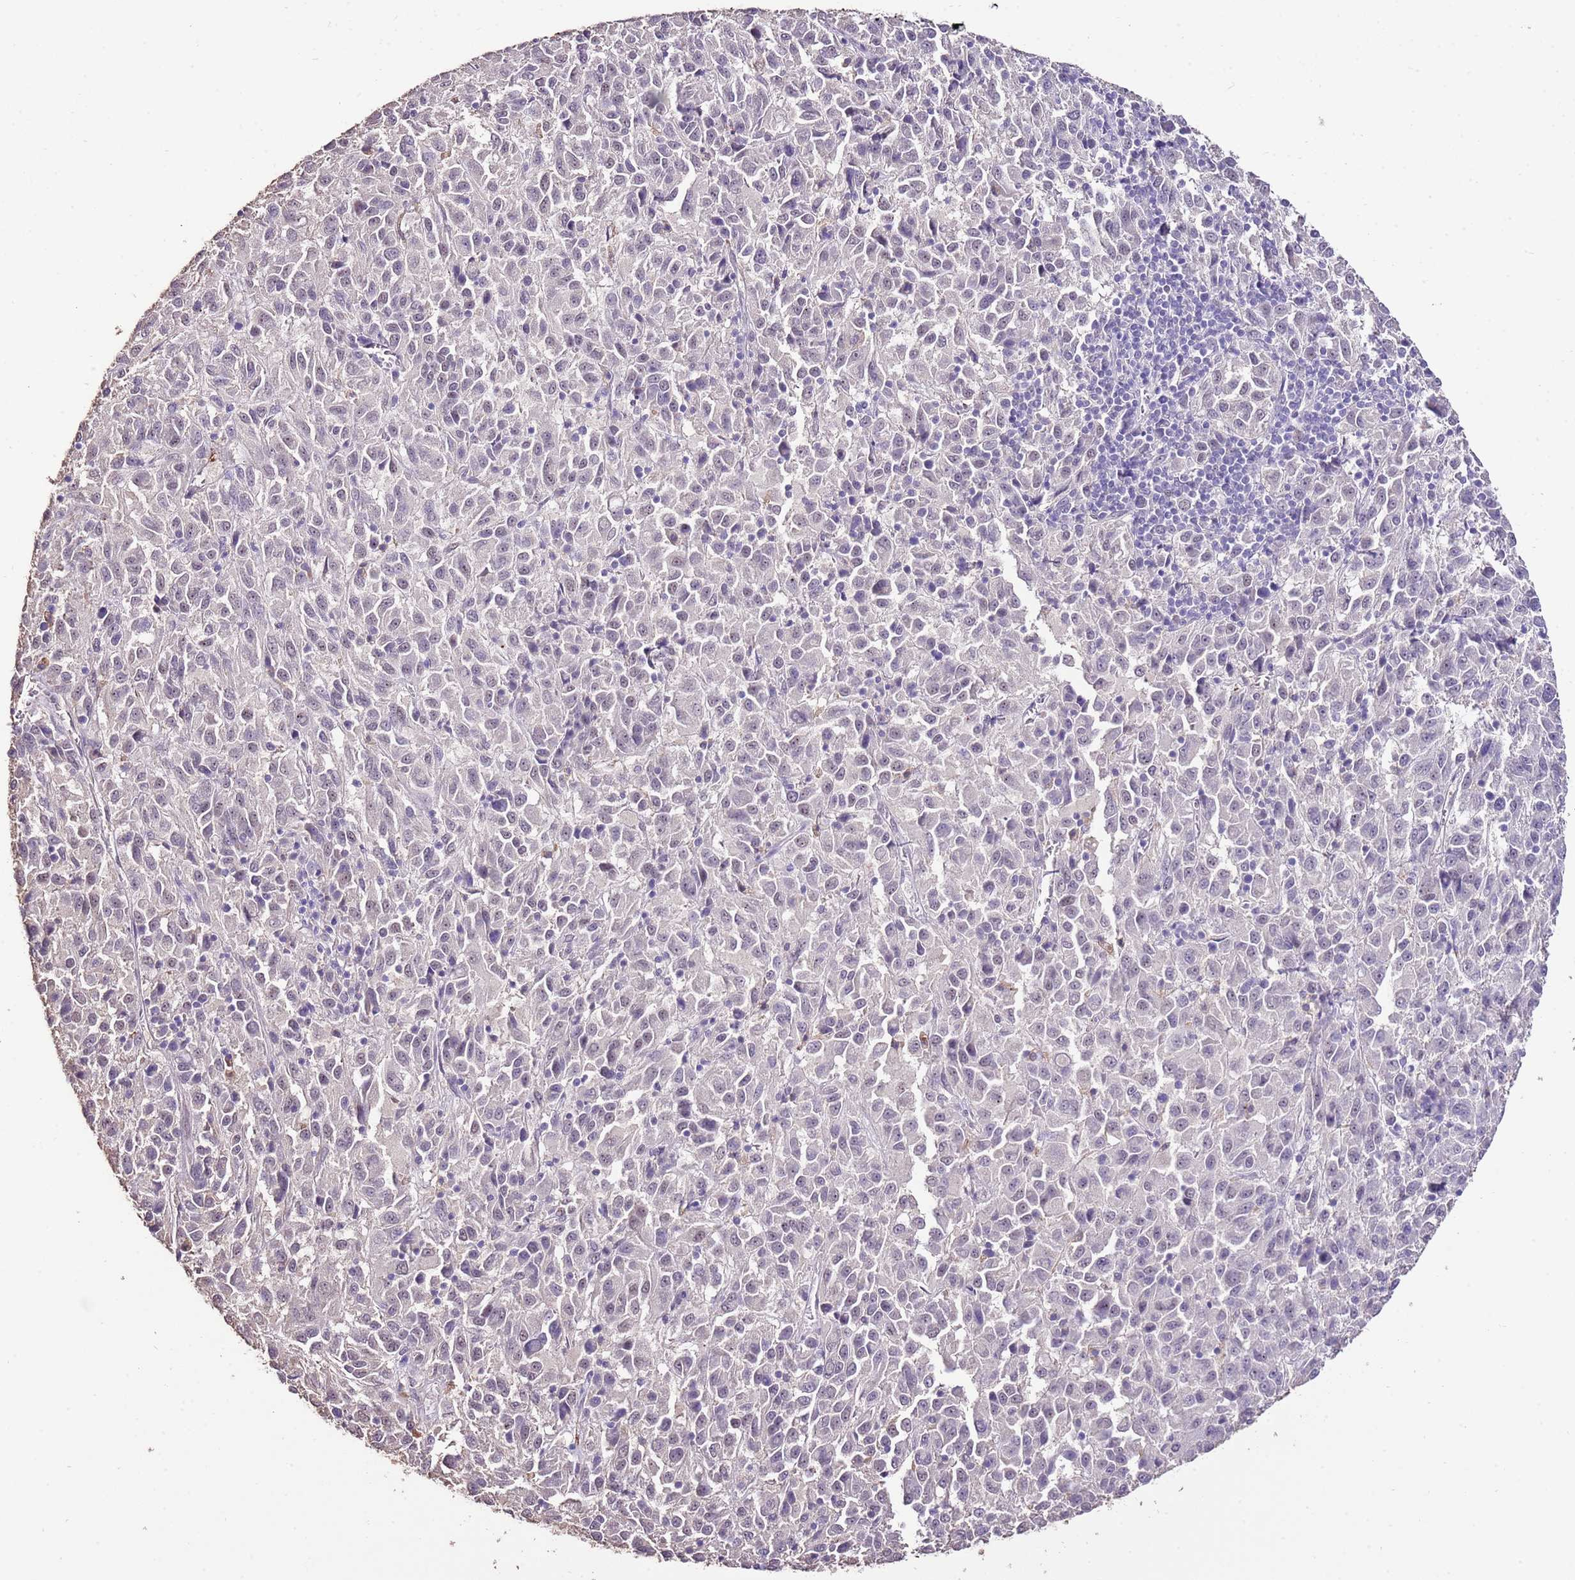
{"staining": {"intensity": "weak", "quantity": "25%-75%", "location": "nuclear"}, "tissue": "melanoma", "cell_type": "Tumor cells", "image_type": "cancer", "snomed": [{"axis": "morphology", "description": "Malignant melanoma, Metastatic site"}, {"axis": "topography", "description": "Lung"}], "caption": "Tumor cells show low levels of weak nuclear staining in approximately 25%-75% of cells in human malignant melanoma (metastatic site). (IHC, brightfield microscopy, high magnification).", "gene": "IZUMO4", "patient": {"sex": "male", "age": 64}}